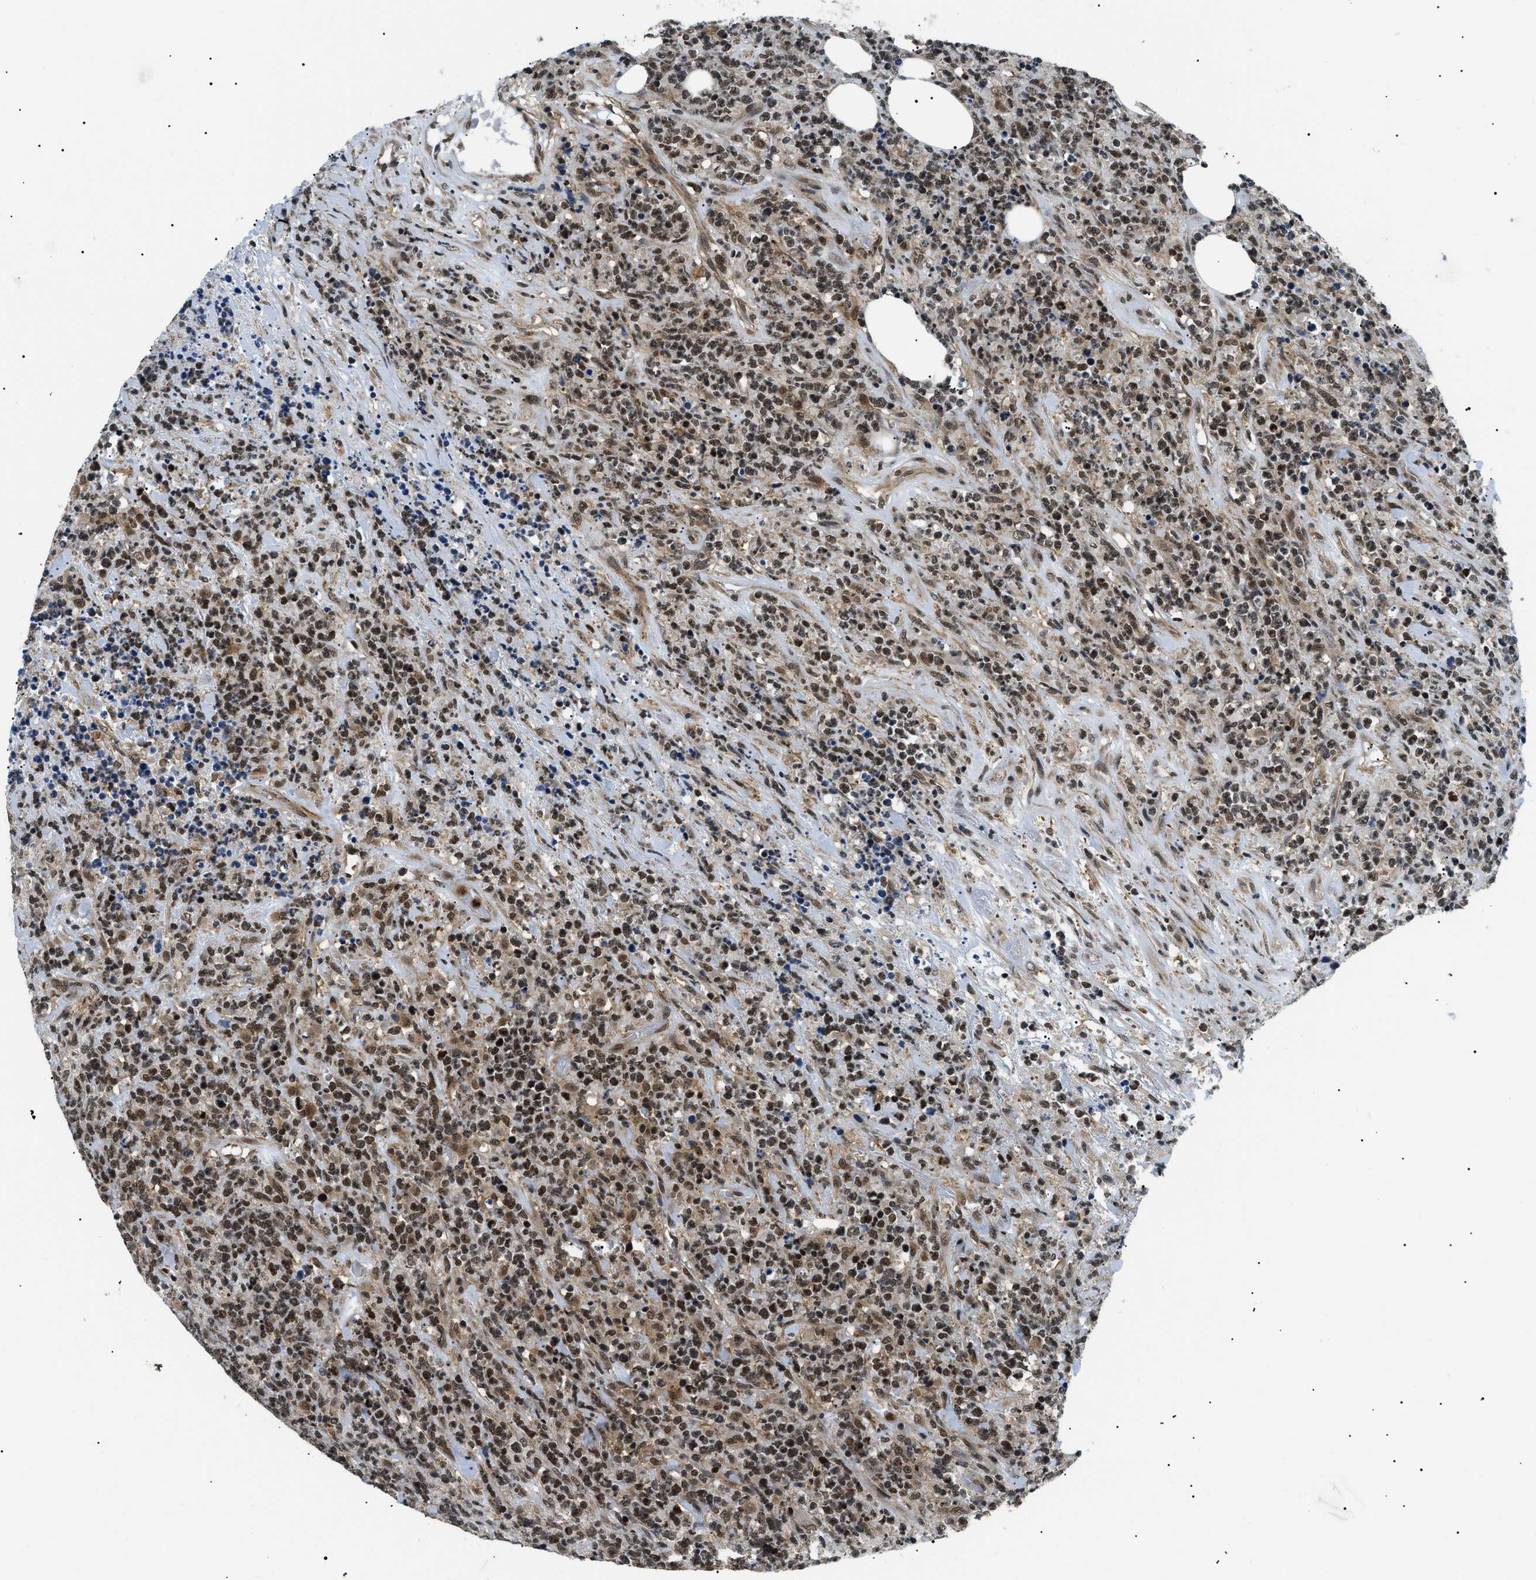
{"staining": {"intensity": "moderate", "quantity": "25%-75%", "location": "nuclear"}, "tissue": "lymphoma", "cell_type": "Tumor cells", "image_type": "cancer", "snomed": [{"axis": "morphology", "description": "Malignant lymphoma, non-Hodgkin's type, High grade"}, {"axis": "topography", "description": "Soft tissue"}], "caption": "Lymphoma stained for a protein reveals moderate nuclear positivity in tumor cells.", "gene": "RBM15", "patient": {"sex": "male", "age": 18}}